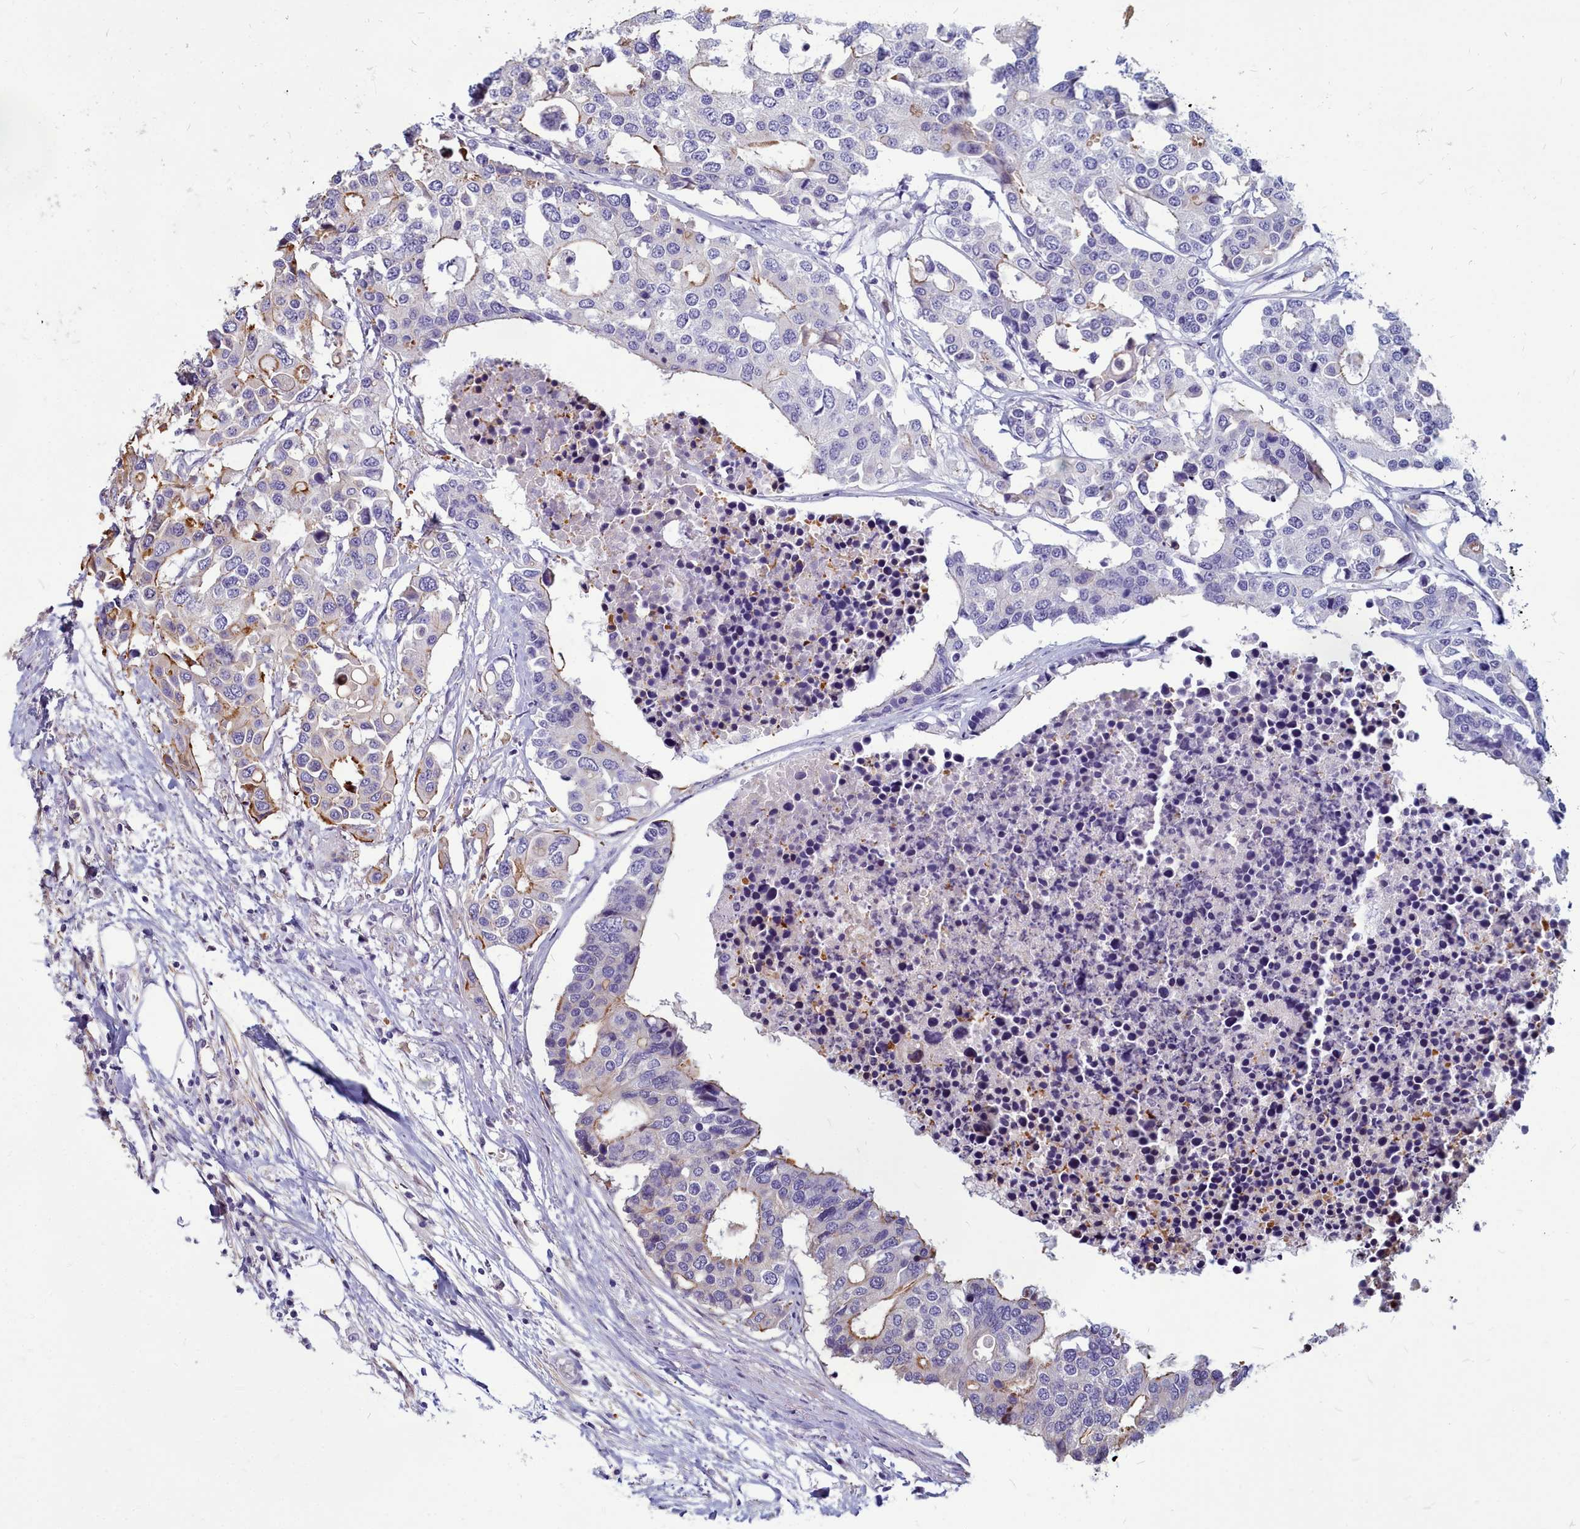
{"staining": {"intensity": "moderate", "quantity": "<25%", "location": "cytoplasmic/membranous"}, "tissue": "colorectal cancer", "cell_type": "Tumor cells", "image_type": "cancer", "snomed": [{"axis": "morphology", "description": "Adenocarcinoma, NOS"}, {"axis": "topography", "description": "Colon"}], "caption": "DAB (3,3'-diaminobenzidine) immunohistochemical staining of colorectal cancer displays moderate cytoplasmic/membranous protein staining in about <25% of tumor cells.", "gene": "TTC5", "patient": {"sex": "male", "age": 77}}